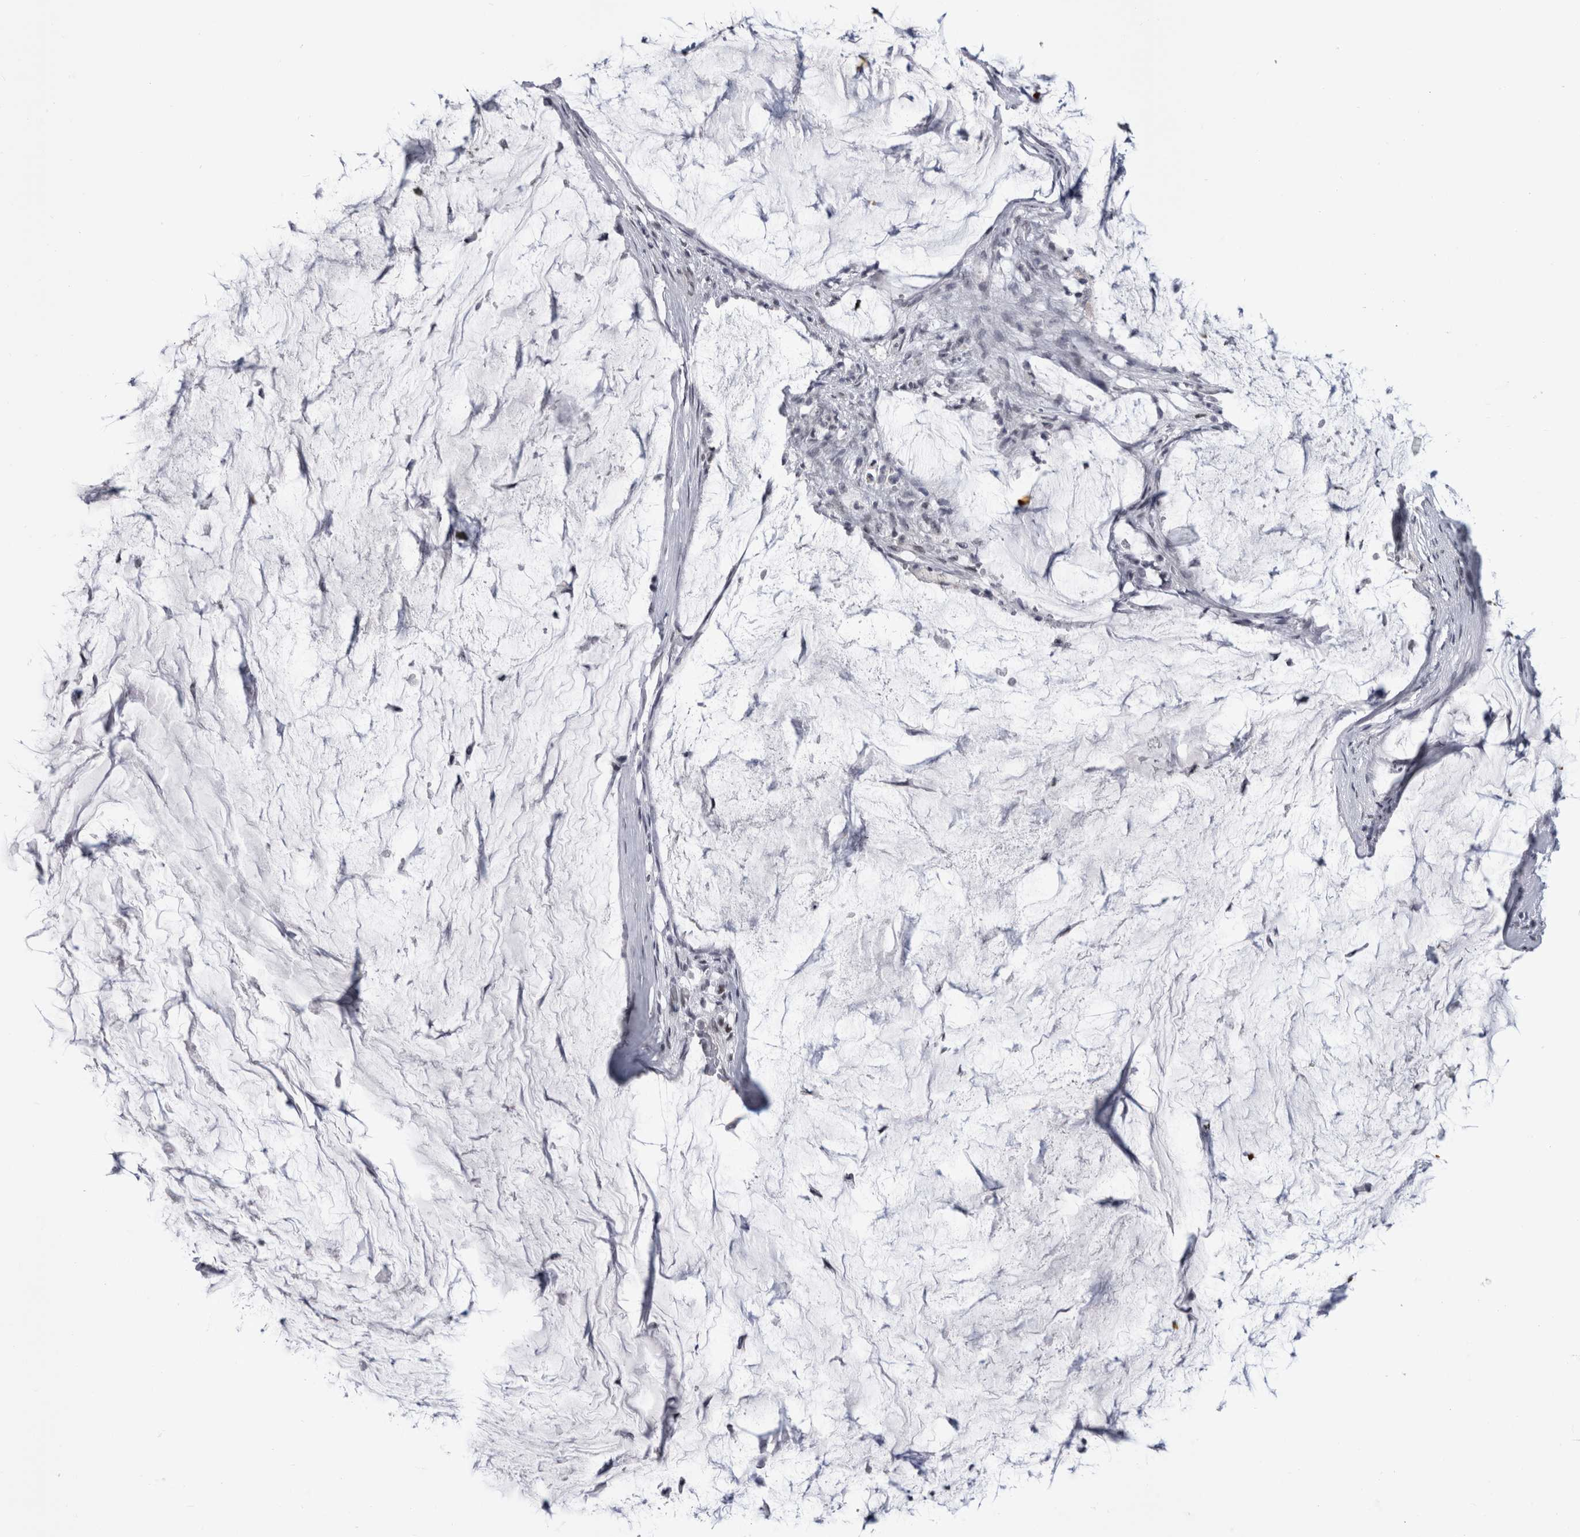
{"staining": {"intensity": "weak", "quantity": "<25%", "location": "nuclear"}, "tissue": "pancreatic cancer", "cell_type": "Tumor cells", "image_type": "cancer", "snomed": [{"axis": "morphology", "description": "Adenocarcinoma, NOS"}, {"axis": "topography", "description": "Pancreas"}], "caption": "High power microscopy photomicrograph of an immunohistochemistry photomicrograph of adenocarcinoma (pancreatic), revealing no significant staining in tumor cells. (DAB immunohistochemistry (IHC) visualized using brightfield microscopy, high magnification).", "gene": "ARID4B", "patient": {"sex": "male", "age": 41}}